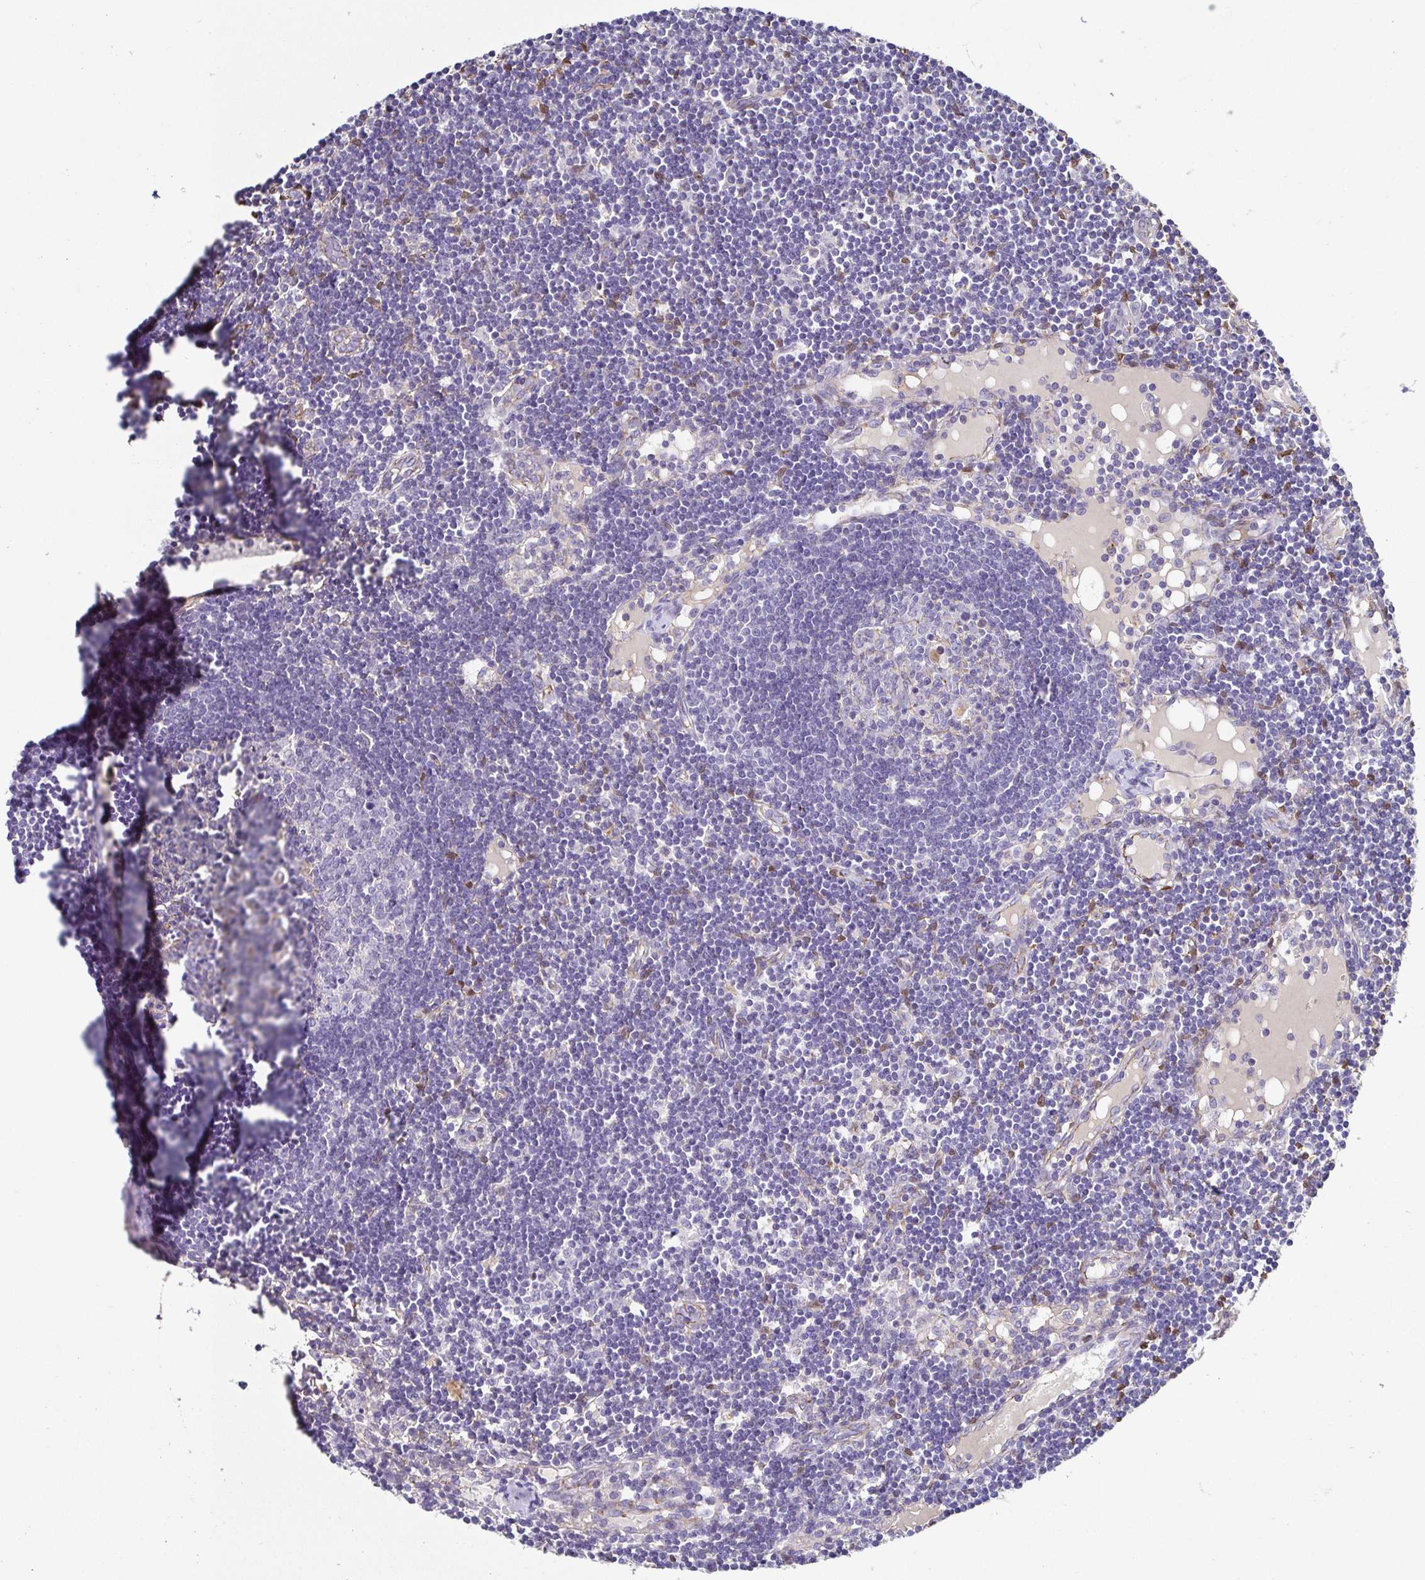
{"staining": {"intensity": "negative", "quantity": "none", "location": "none"}, "tissue": "lymph node", "cell_type": "Germinal center cells", "image_type": "normal", "snomed": [{"axis": "morphology", "description": "Normal tissue, NOS"}, {"axis": "topography", "description": "Lymph node"}], "caption": "DAB immunohistochemical staining of normal human lymph node exhibits no significant expression in germinal center cells.", "gene": "PIWIL3", "patient": {"sex": "female", "age": 65}}